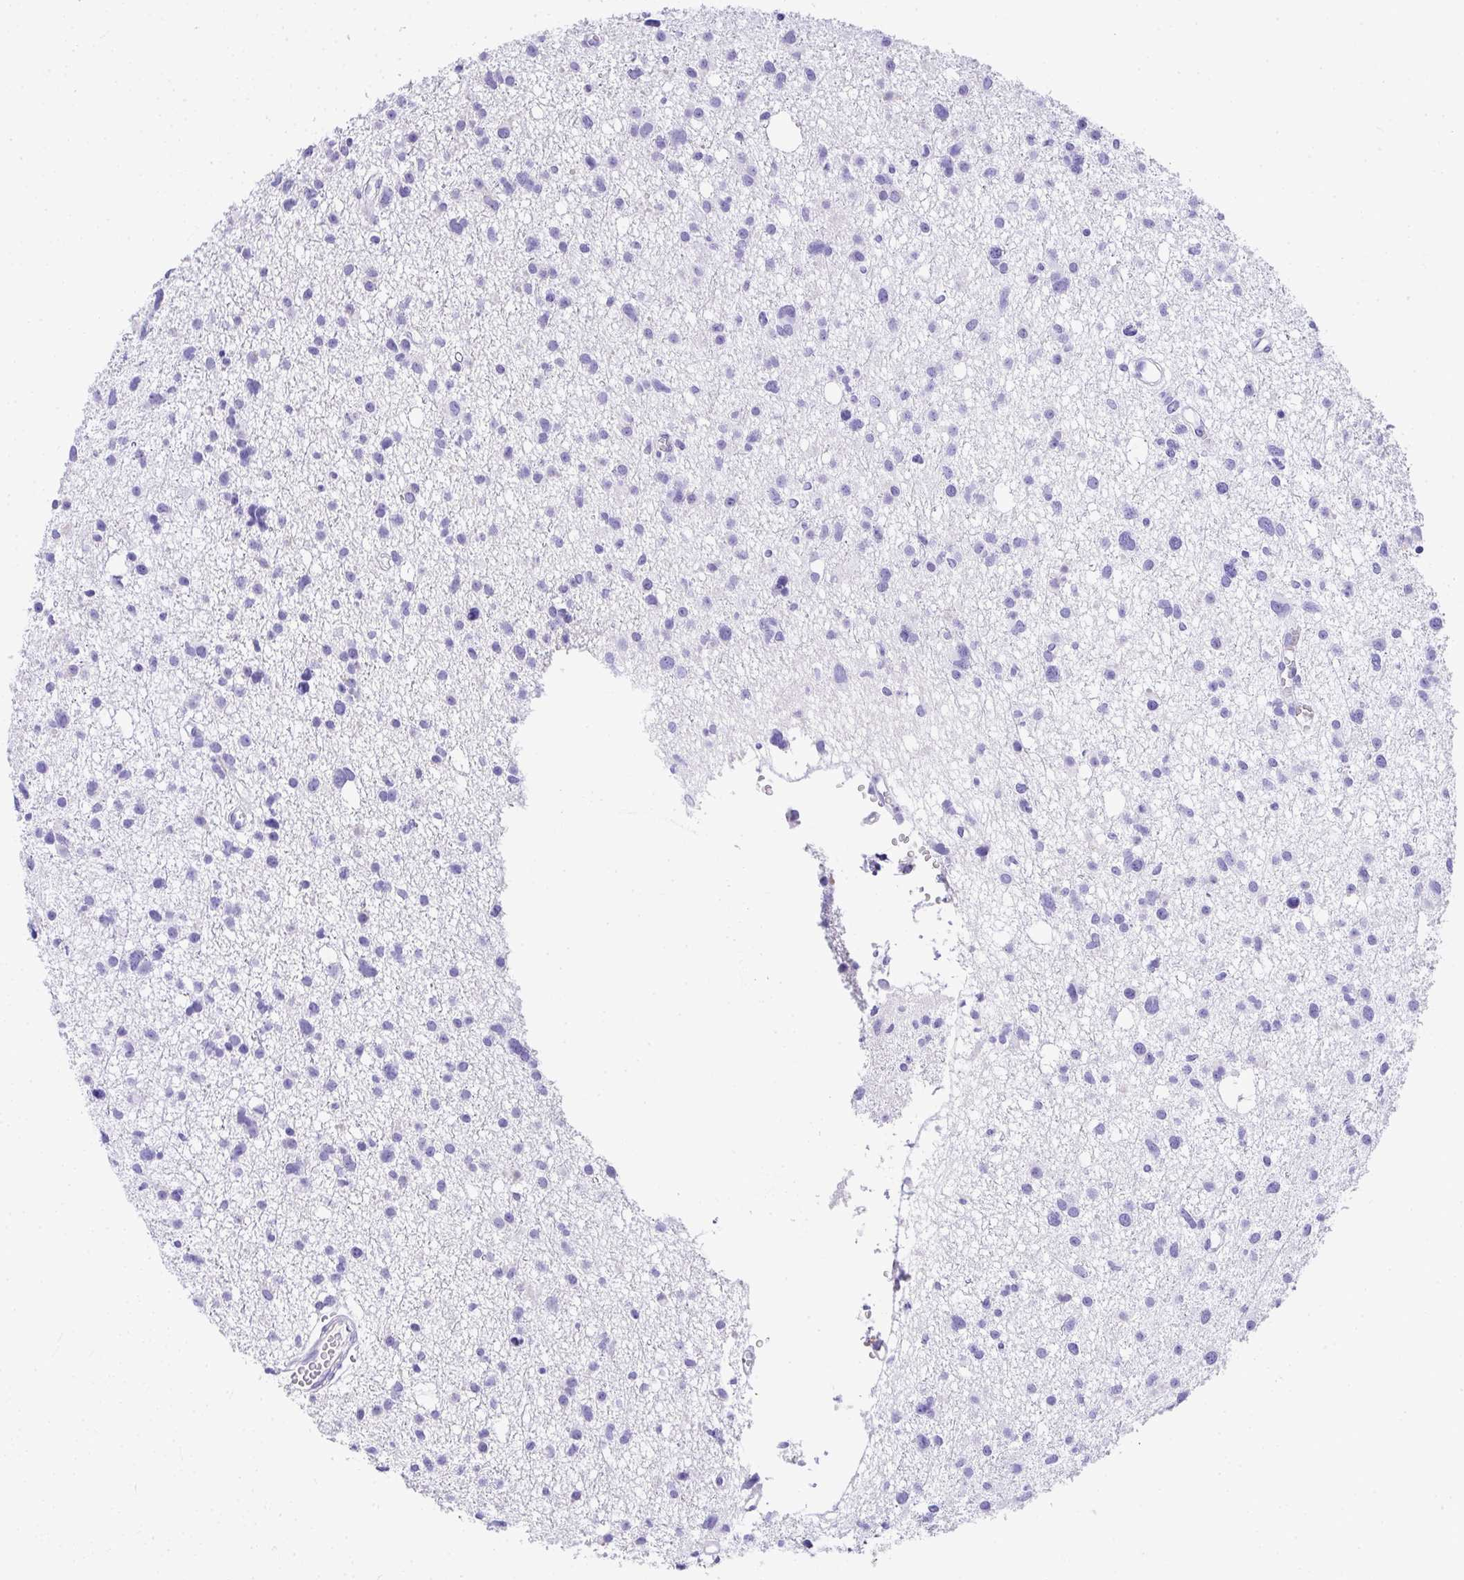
{"staining": {"intensity": "negative", "quantity": "none", "location": "none"}, "tissue": "glioma", "cell_type": "Tumor cells", "image_type": "cancer", "snomed": [{"axis": "morphology", "description": "Glioma, malignant, High grade"}, {"axis": "topography", "description": "Brain"}], "caption": "Tumor cells show no significant protein positivity in malignant glioma (high-grade).", "gene": "AVIL", "patient": {"sex": "male", "age": 23}}